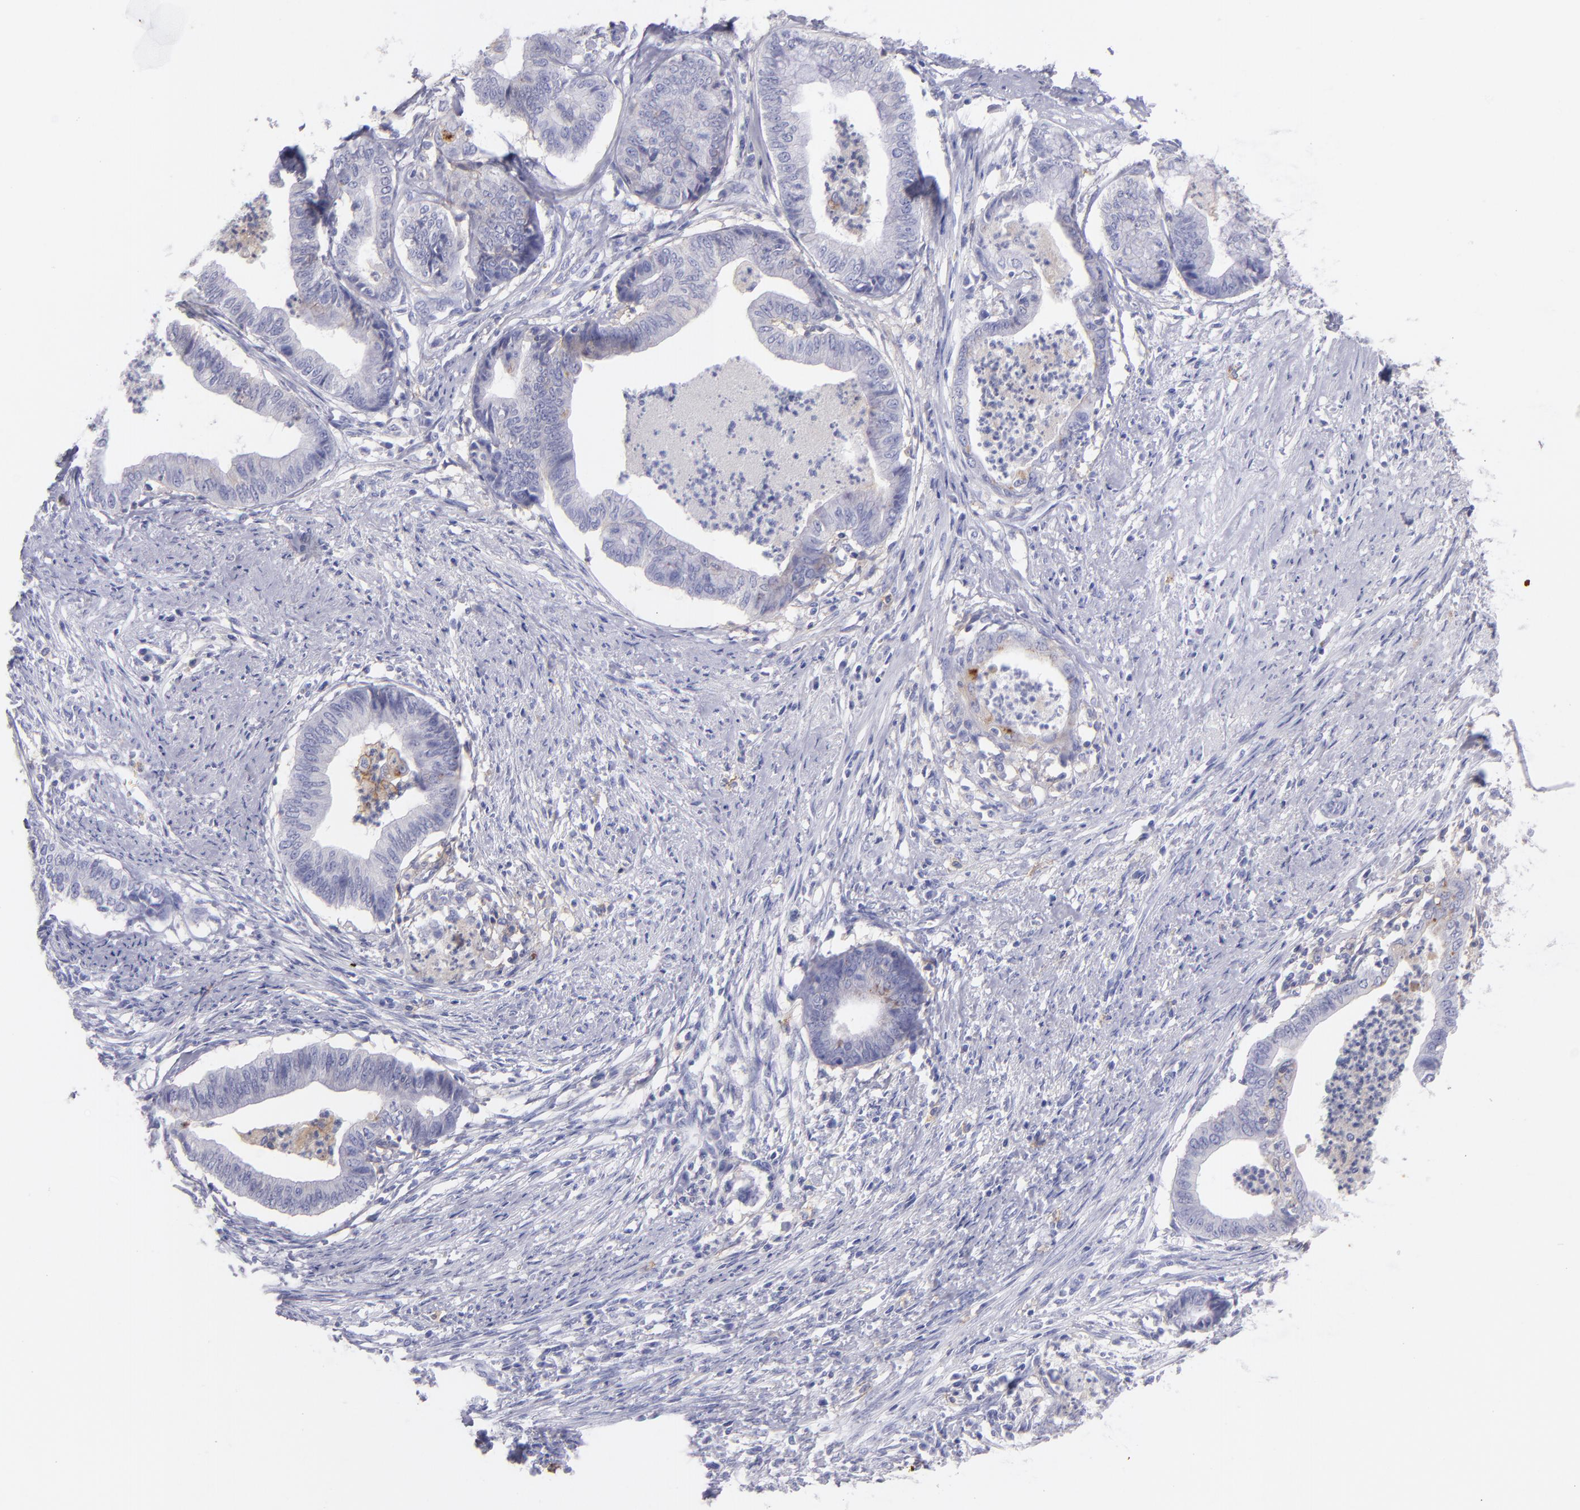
{"staining": {"intensity": "negative", "quantity": "none", "location": "none"}, "tissue": "endometrial cancer", "cell_type": "Tumor cells", "image_type": "cancer", "snomed": [{"axis": "morphology", "description": "Necrosis, NOS"}, {"axis": "morphology", "description": "Adenocarcinoma, NOS"}, {"axis": "topography", "description": "Endometrium"}], "caption": "Immunohistochemistry photomicrograph of neoplastic tissue: human endometrial cancer (adenocarcinoma) stained with DAB displays no significant protein expression in tumor cells.", "gene": "CD82", "patient": {"sex": "female", "age": 79}}